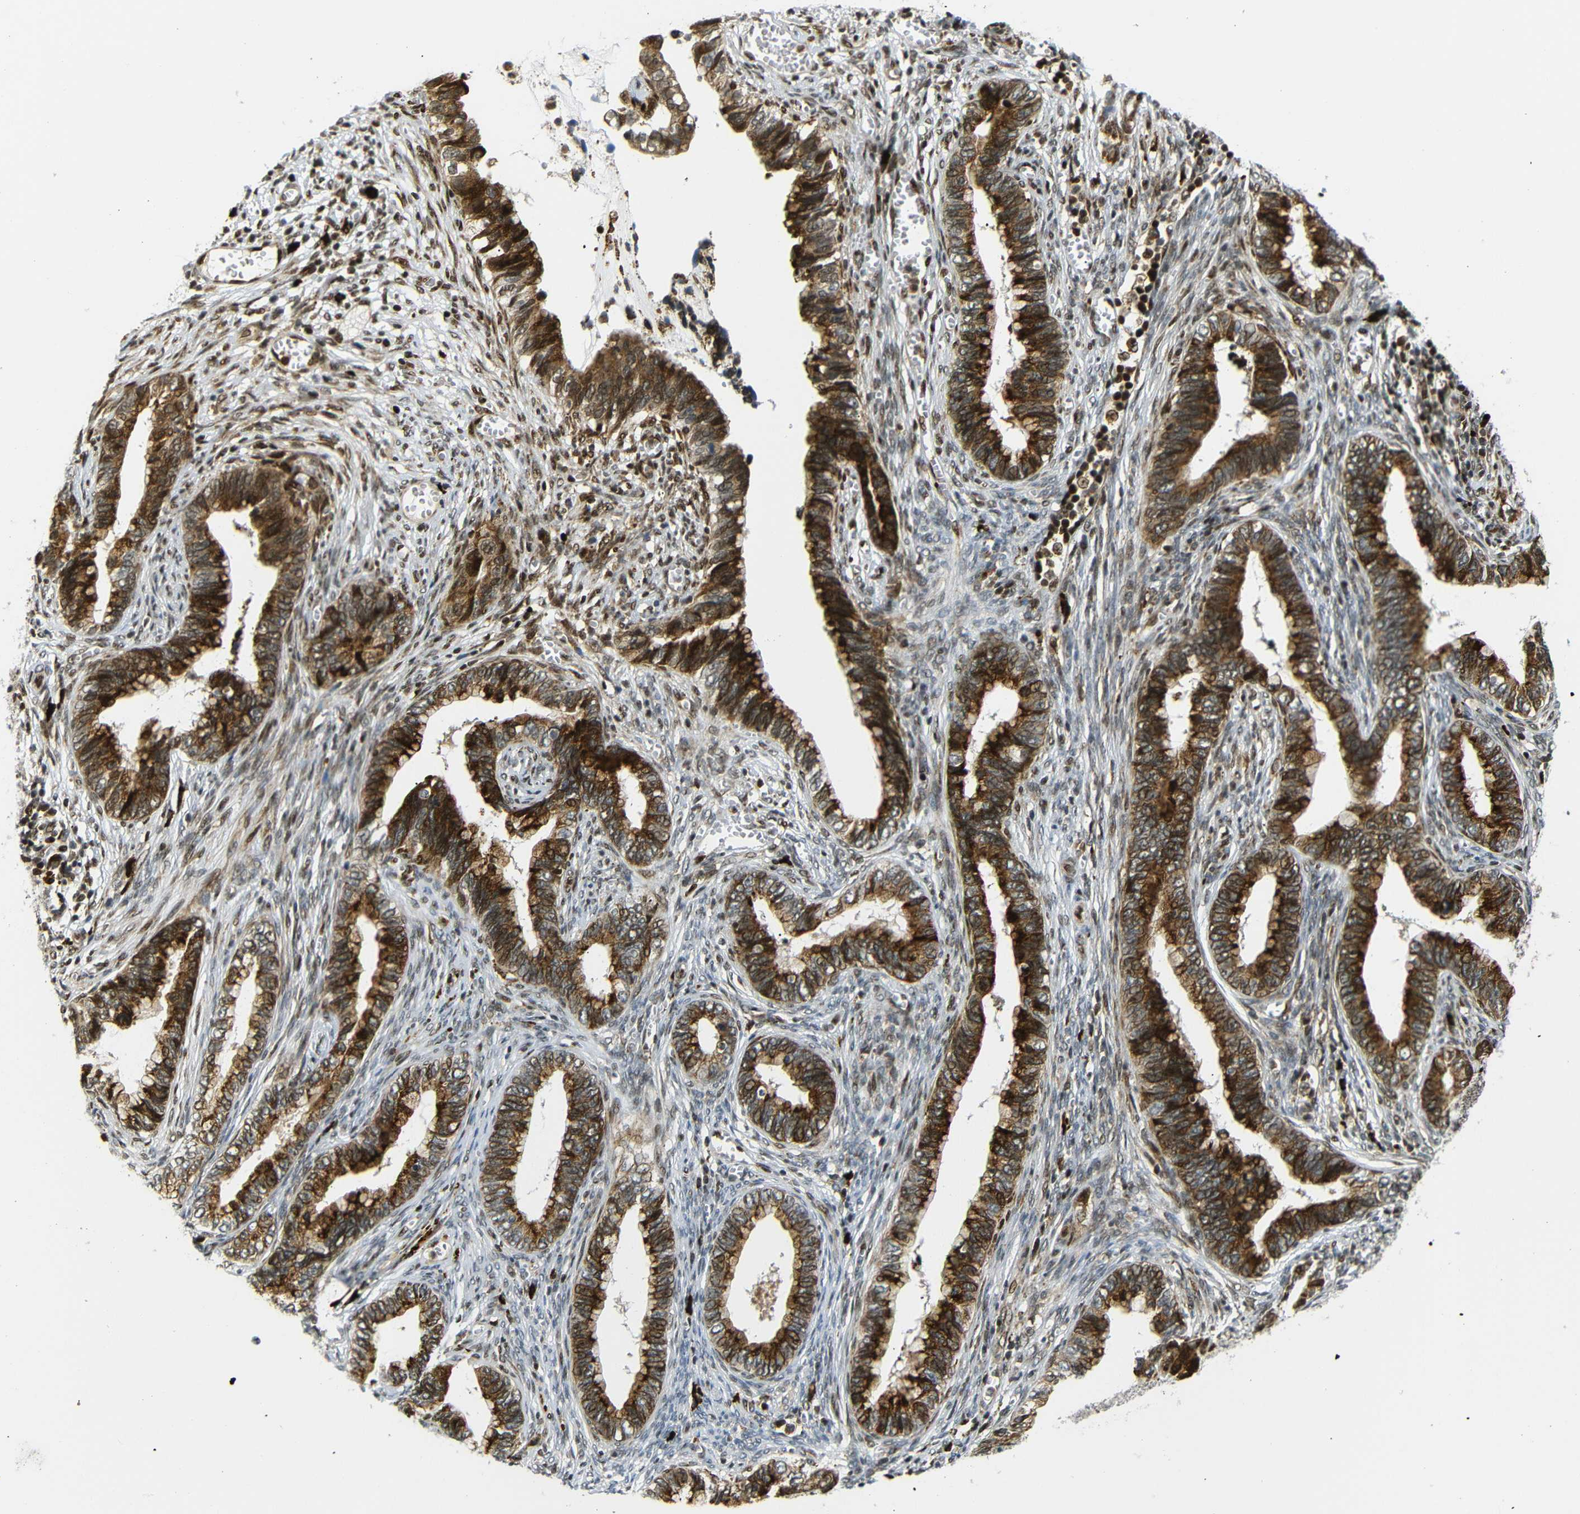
{"staining": {"intensity": "strong", "quantity": ">75%", "location": "cytoplasmic/membranous"}, "tissue": "cervical cancer", "cell_type": "Tumor cells", "image_type": "cancer", "snomed": [{"axis": "morphology", "description": "Adenocarcinoma, NOS"}, {"axis": "topography", "description": "Cervix"}], "caption": "A high amount of strong cytoplasmic/membranous staining is appreciated in about >75% of tumor cells in cervical adenocarcinoma tissue.", "gene": "SPCS2", "patient": {"sex": "female", "age": 44}}